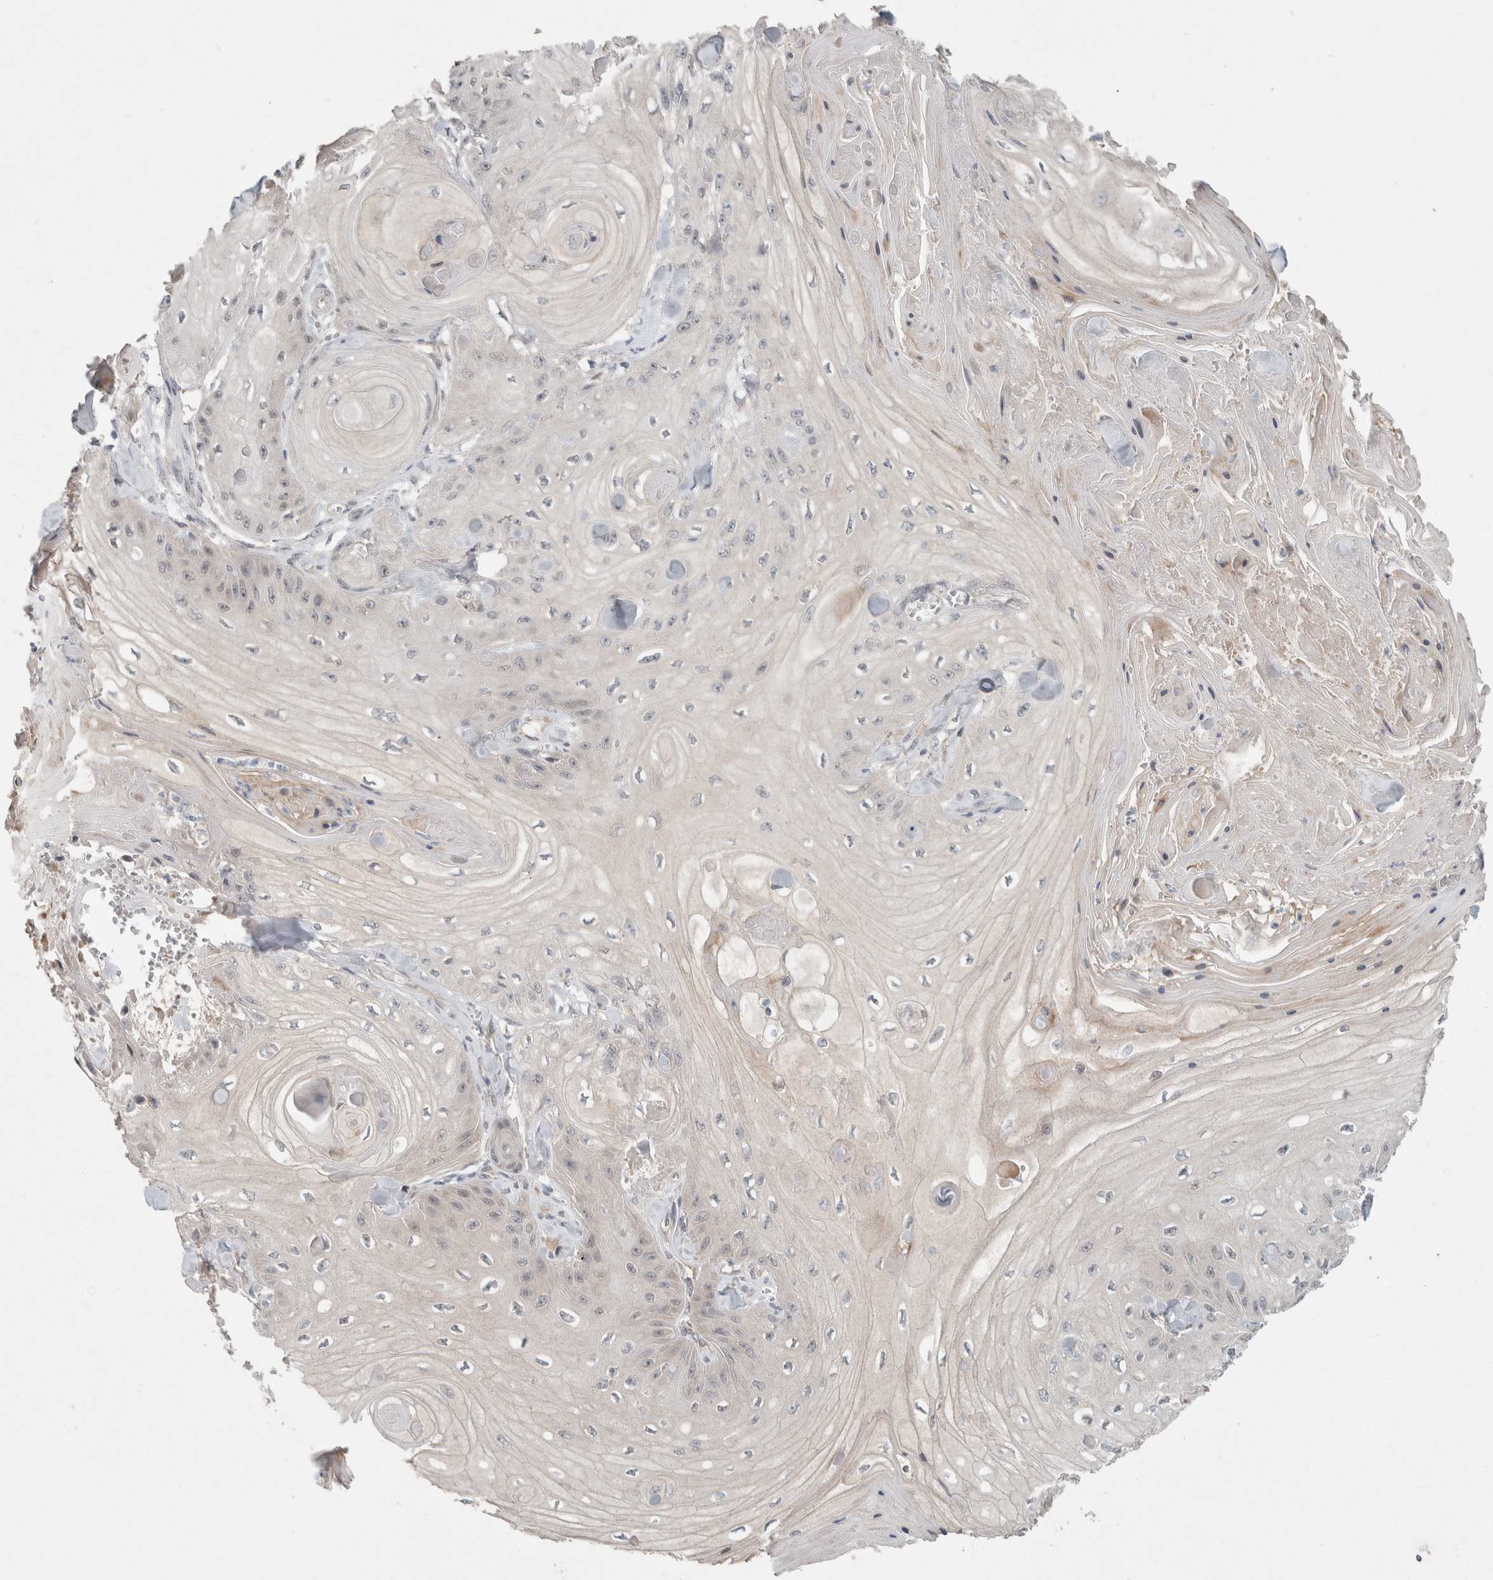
{"staining": {"intensity": "negative", "quantity": "none", "location": "none"}, "tissue": "skin cancer", "cell_type": "Tumor cells", "image_type": "cancer", "snomed": [{"axis": "morphology", "description": "Squamous cell carcinoma, NOS"}, {"axis": "topography", "description": "Skin"}], "caption": "IHC image of neoplastic tissue: skin squamous cell carcinoma stained with DAB exhibits no significant protein positivity in tumor cells.", "gene": "RASAL2", "patient": {"sex": "male", "age": 74}}